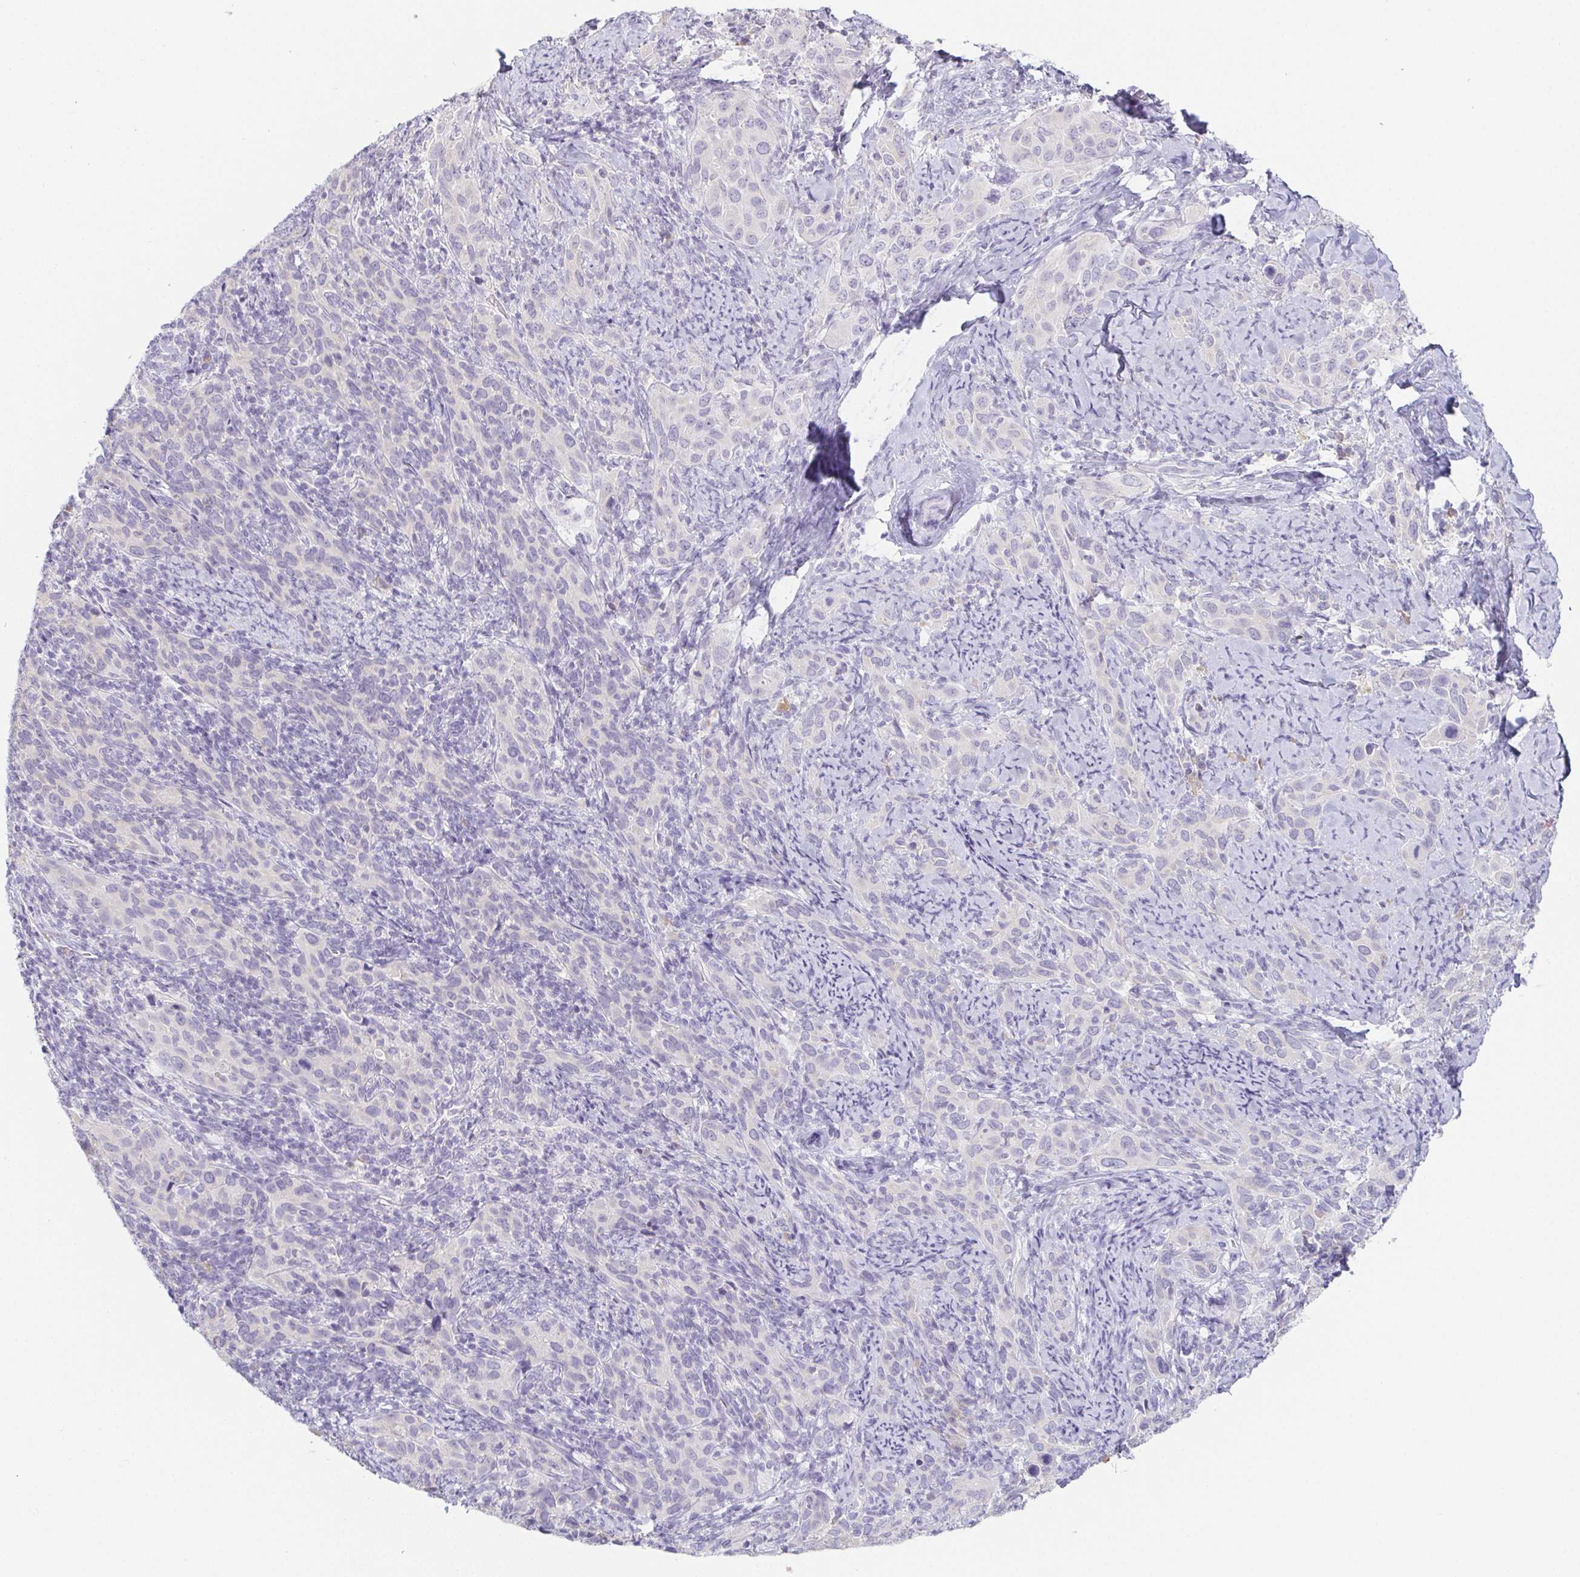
{"staining": {"intensity": "negative", "quantity": "none", "location": "none"}, "tissue": "cervical cancer", "cell_type": "Tumor cells", "image_type": "cancer", "snomed": [{"axis": "morphology", "description": "Squamous cell carcinoma, NOS"}, {"axis": "topography", "description": "Cervix"}], "caption": "Human cervical squamous cell carcinoma stained for a protein using IHC demonstrates no staining in tumor cells.", "gene": "PRR27", "patient": {"sex": "female", "age": 51}}